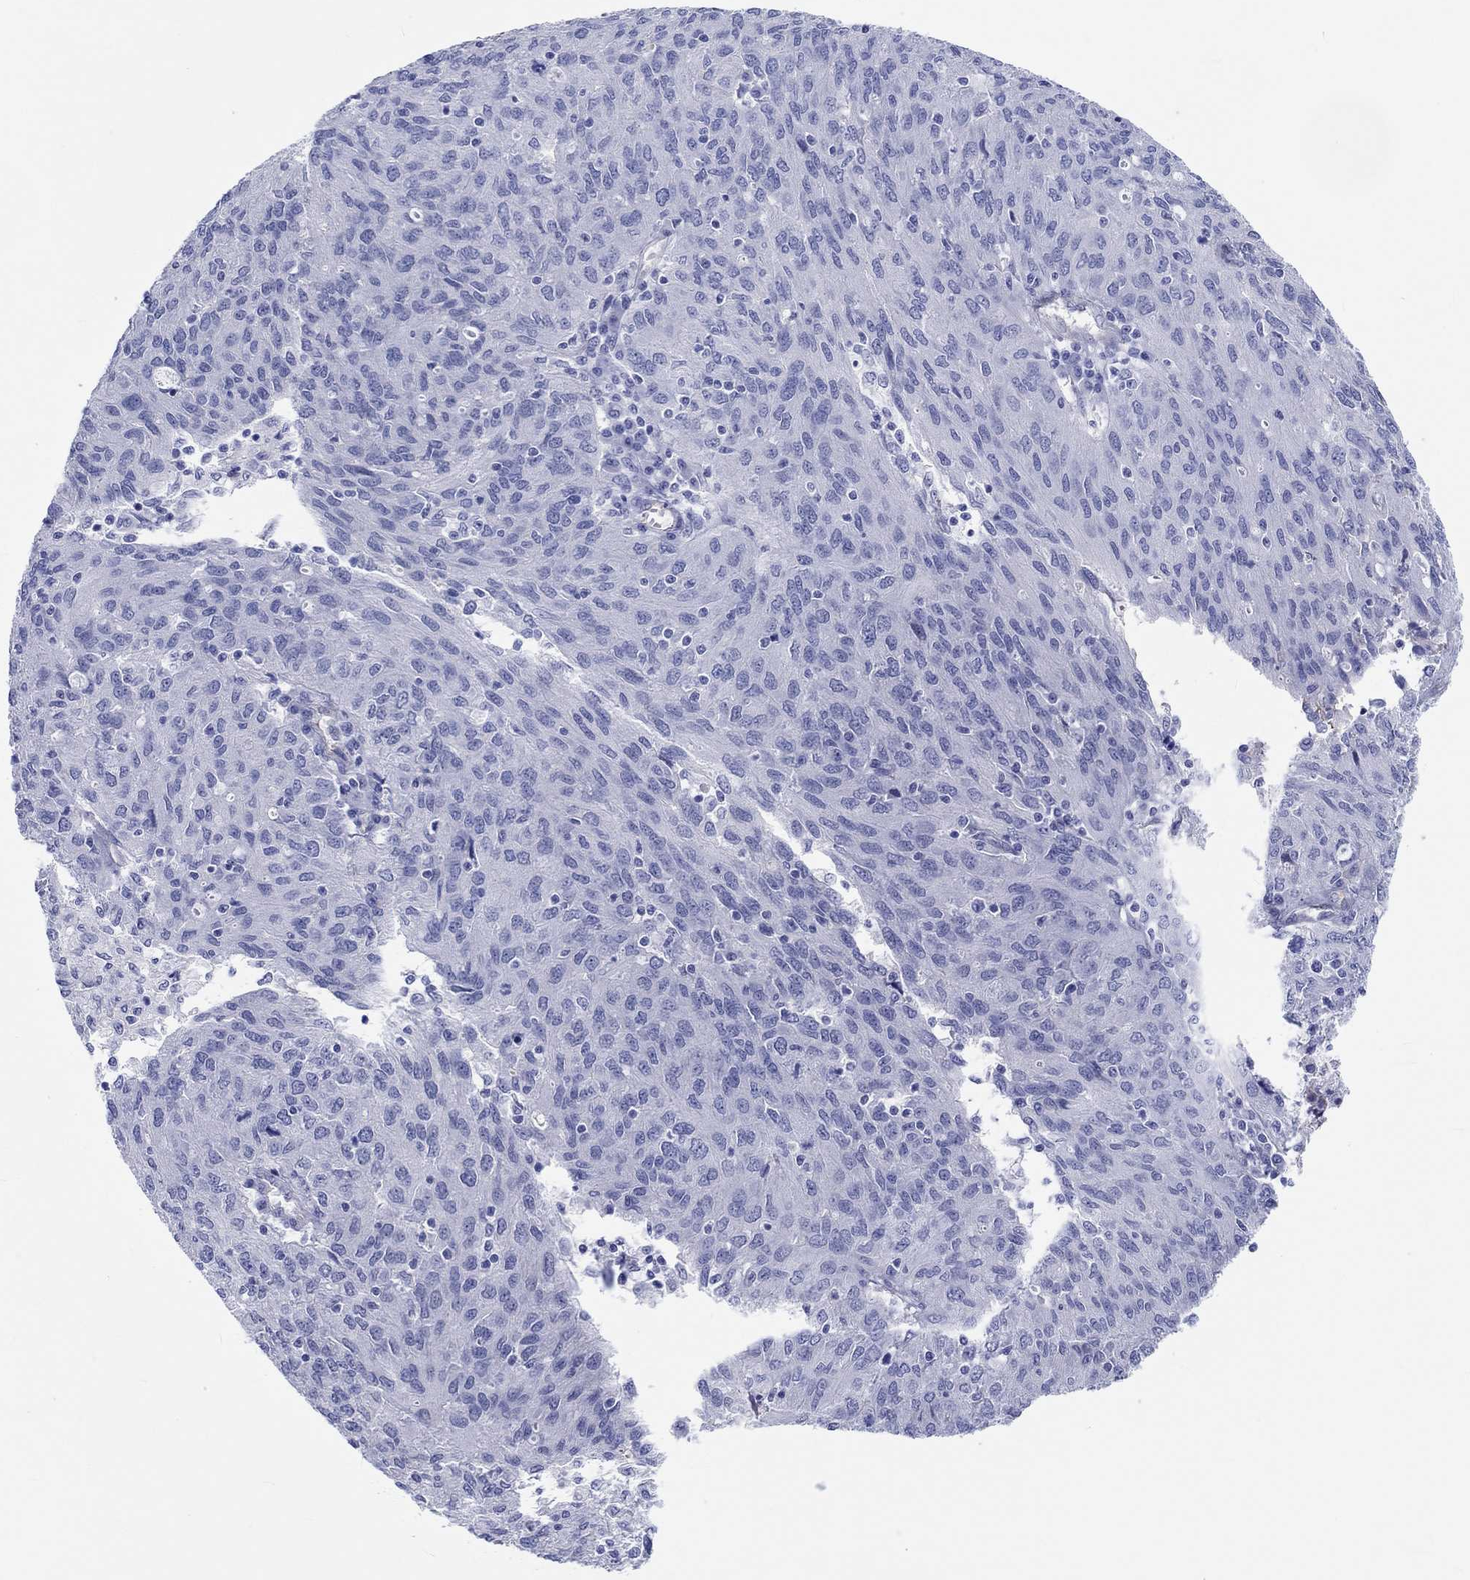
{"staining": {"intensity": "negative", "quantity": "none", "location": "none"}, "tissue": "ovarian cancer", "cell_type": "Tumor cells", "image_type": "cancer", "snomed": [{"axis": "morphology", "description": "Carcinoma, endometroid"}, {"axis": "topography", "description": "Ovary"}], "caption": "A high-resolution photomicrograph shows immunohistochemistry staining of ovarian cancer, which demonstrates no significant positivity in tumor cells. The staining is performed using DAB (3,3'-diaminobenzidine) brown chromogen with nuclei counter-stained in using hematoxylin.", "gene": "CDY2B", "patient": {"sex": "female", "age": 50}}